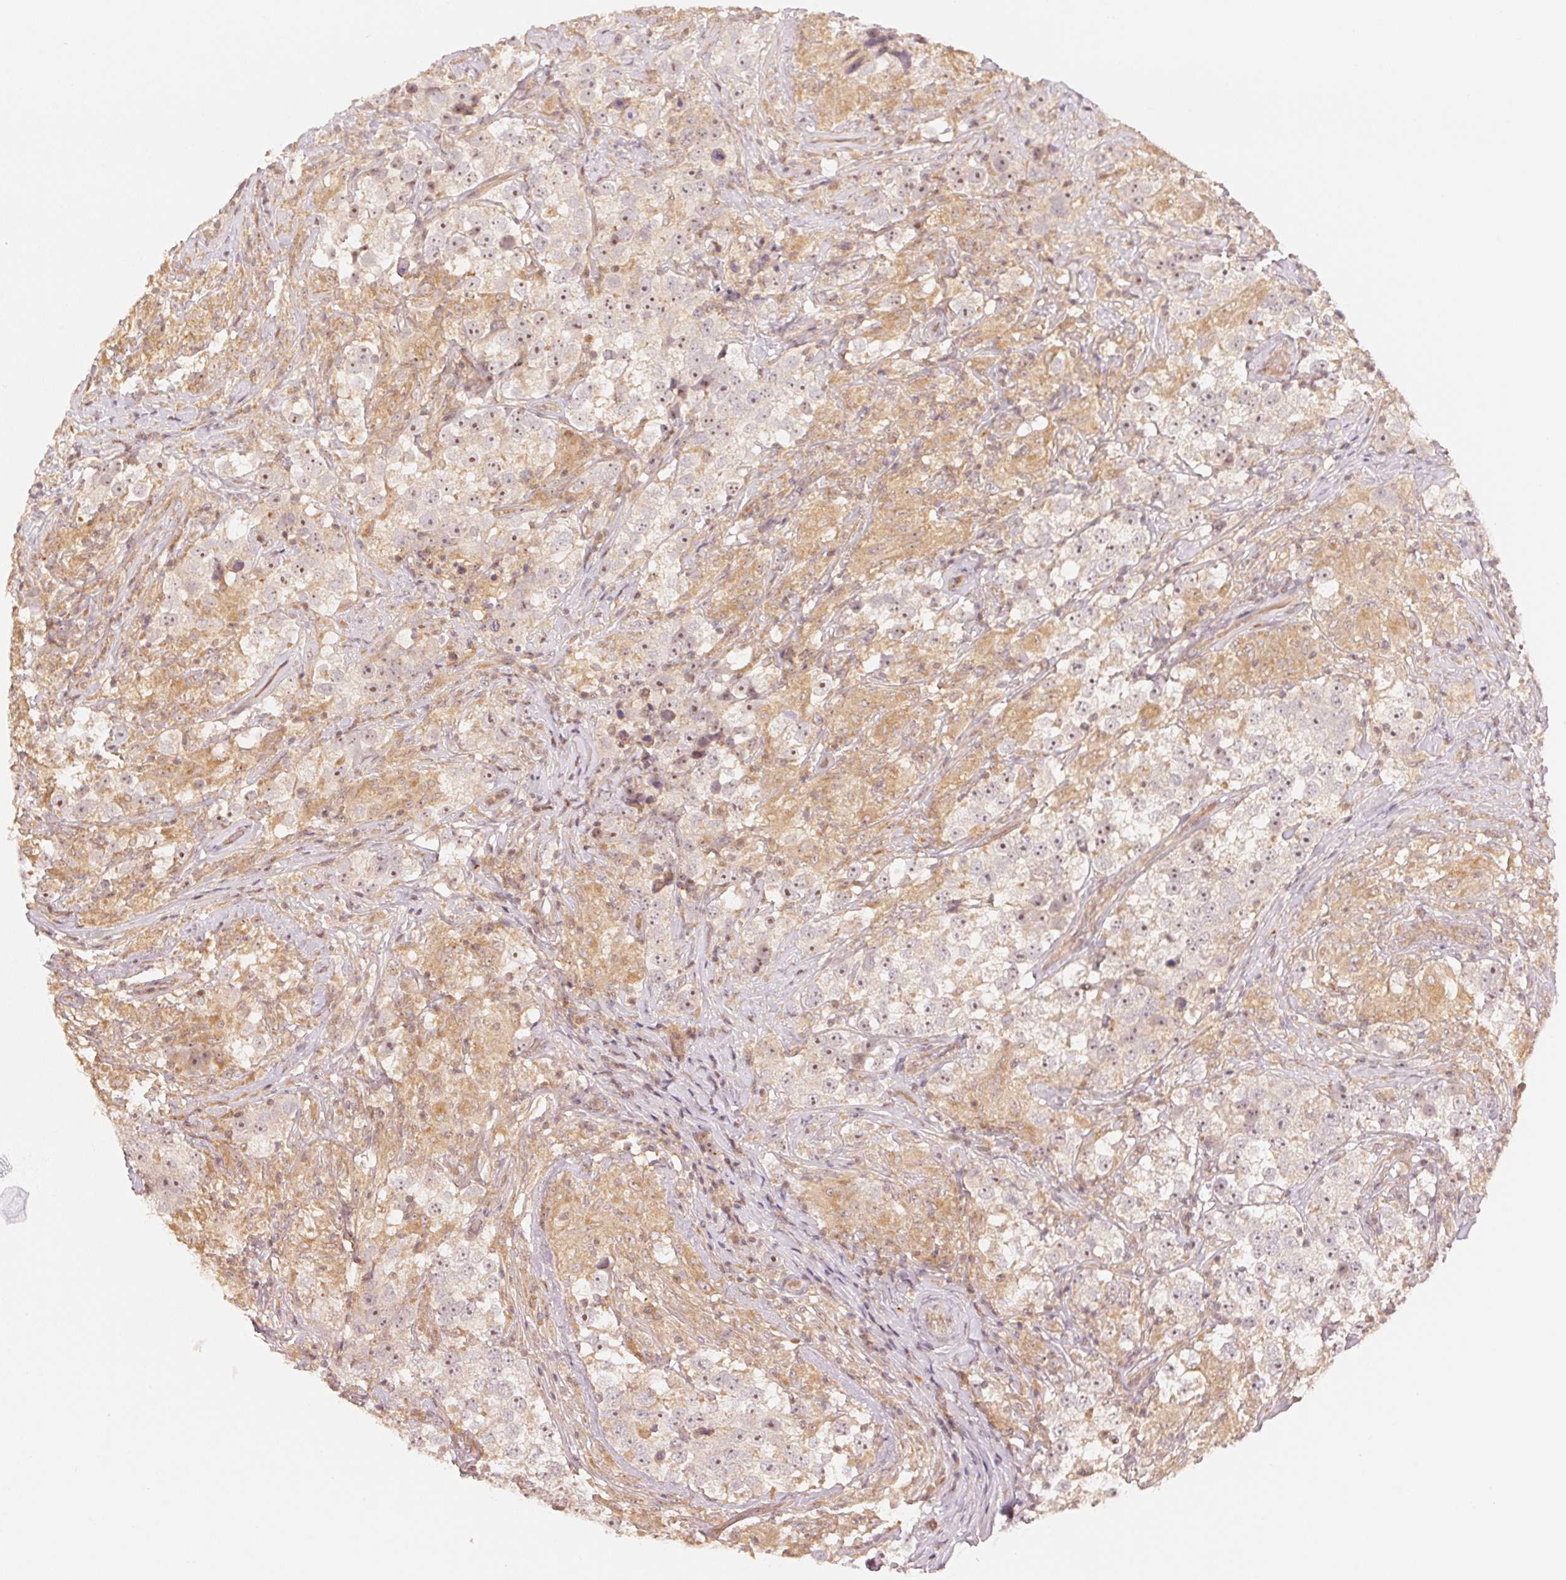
{"staining": {"intensity": "moderate", "quantity": ">75%", "location": "cytoplasmic/membranous,nuclear"}, "tissue": "testis cancer", "cell_type": "Tumor cells", "image_type": "cancer", "snomed": [{"axis": "morphology", "description": "Seminoma, NOS"}, {"axis": "topography", "description": "Testis"}], "caption": "Testis seminoma stained with DAB IHC exhibits medium levels of moderate cytoplasmic/membranous and nuclear expression in about >75% of tumor cells.", "gene": "WDR54", "patient": {"sex": "male", "age": 46}}